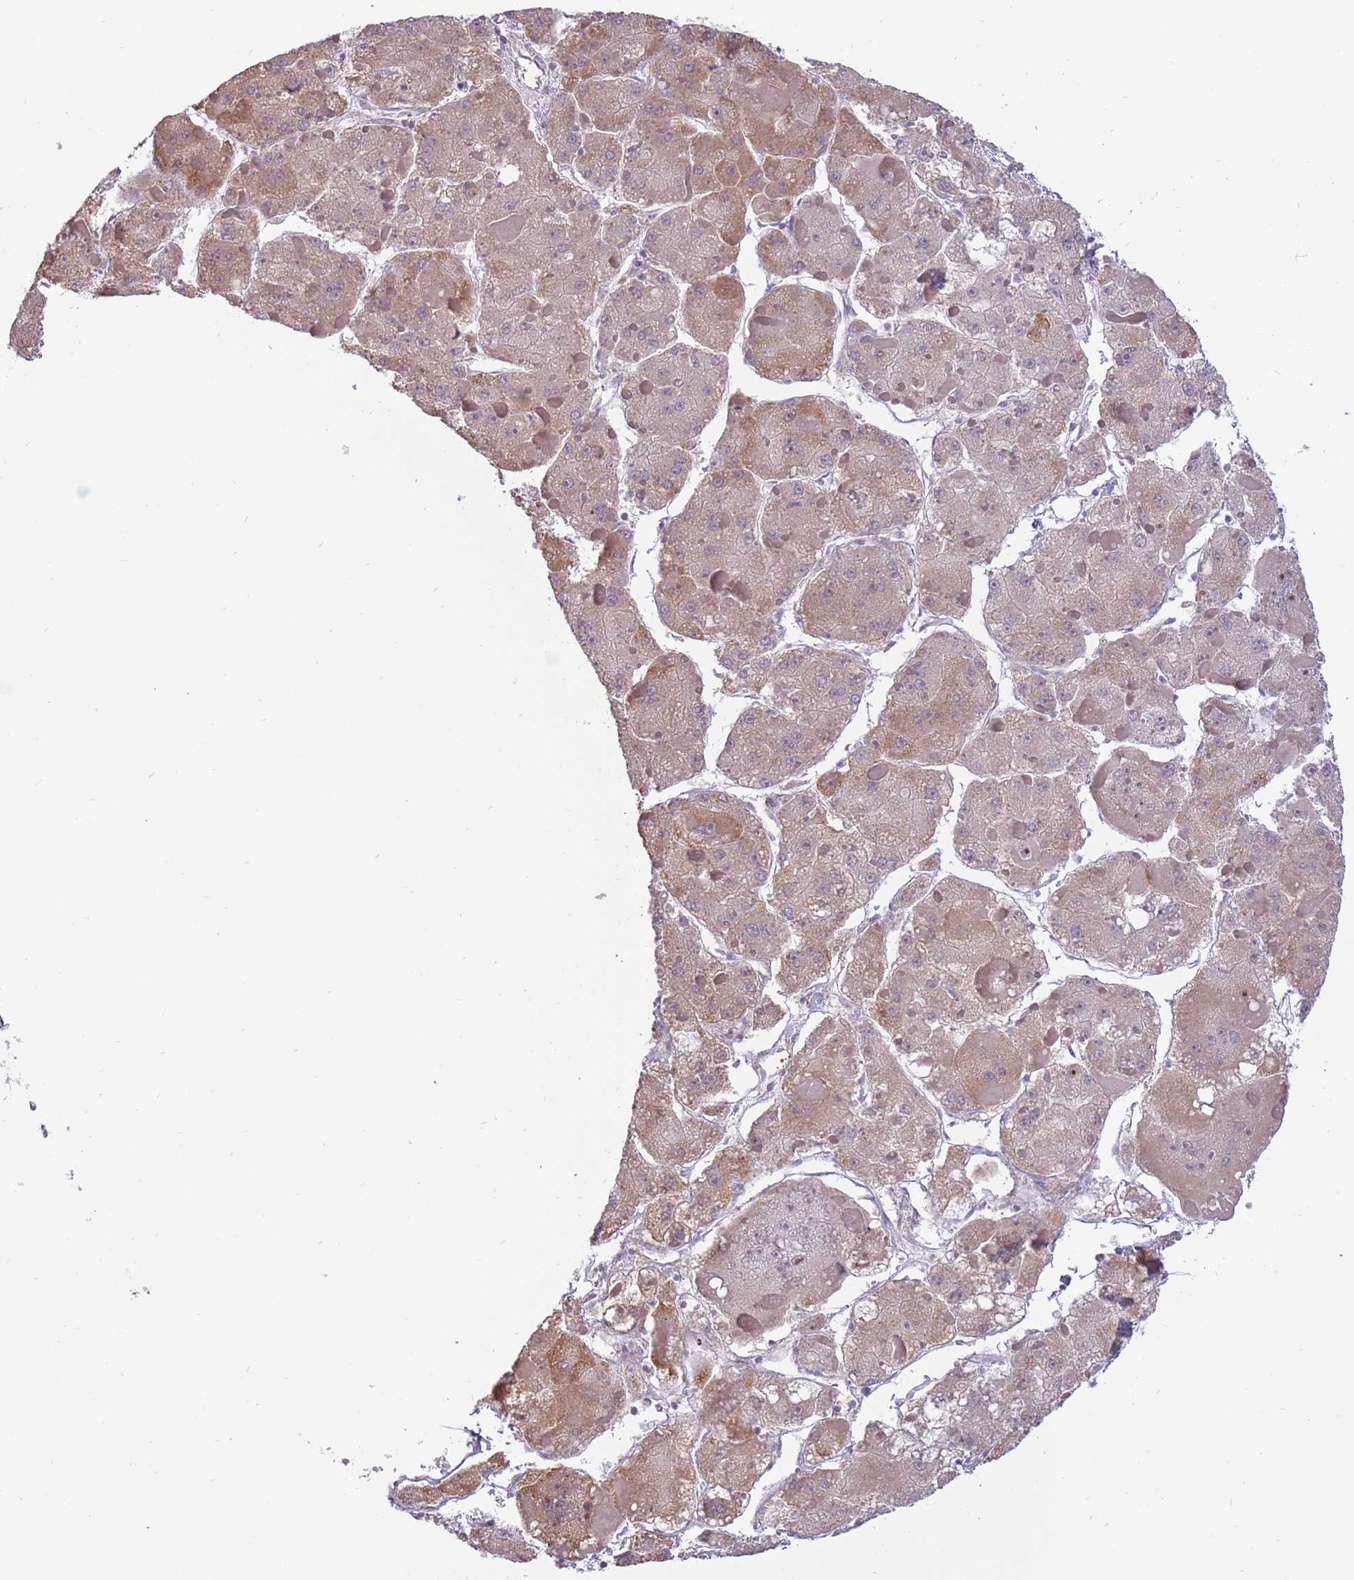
{"staining": {"intensity": "moderate", "quantity": "<25%", "location": "cytoplasmic/membranous"}, "tissue": "liver cancer", "cell_type": "Tumor cells", "image_type": "cancer", "snomed": [{"axis": "morphology", "description": "Carcinoma, Hepatocellular, NOS"}, {"axis": "topography", "description": "Liver"}], "caption": "Moderate cytoplasmic/membranous protein expression is seen in about <25% of tumor cells in liver cancer.", "gene": "BARD1", "patient": {"sex": "female", "age": 73}}